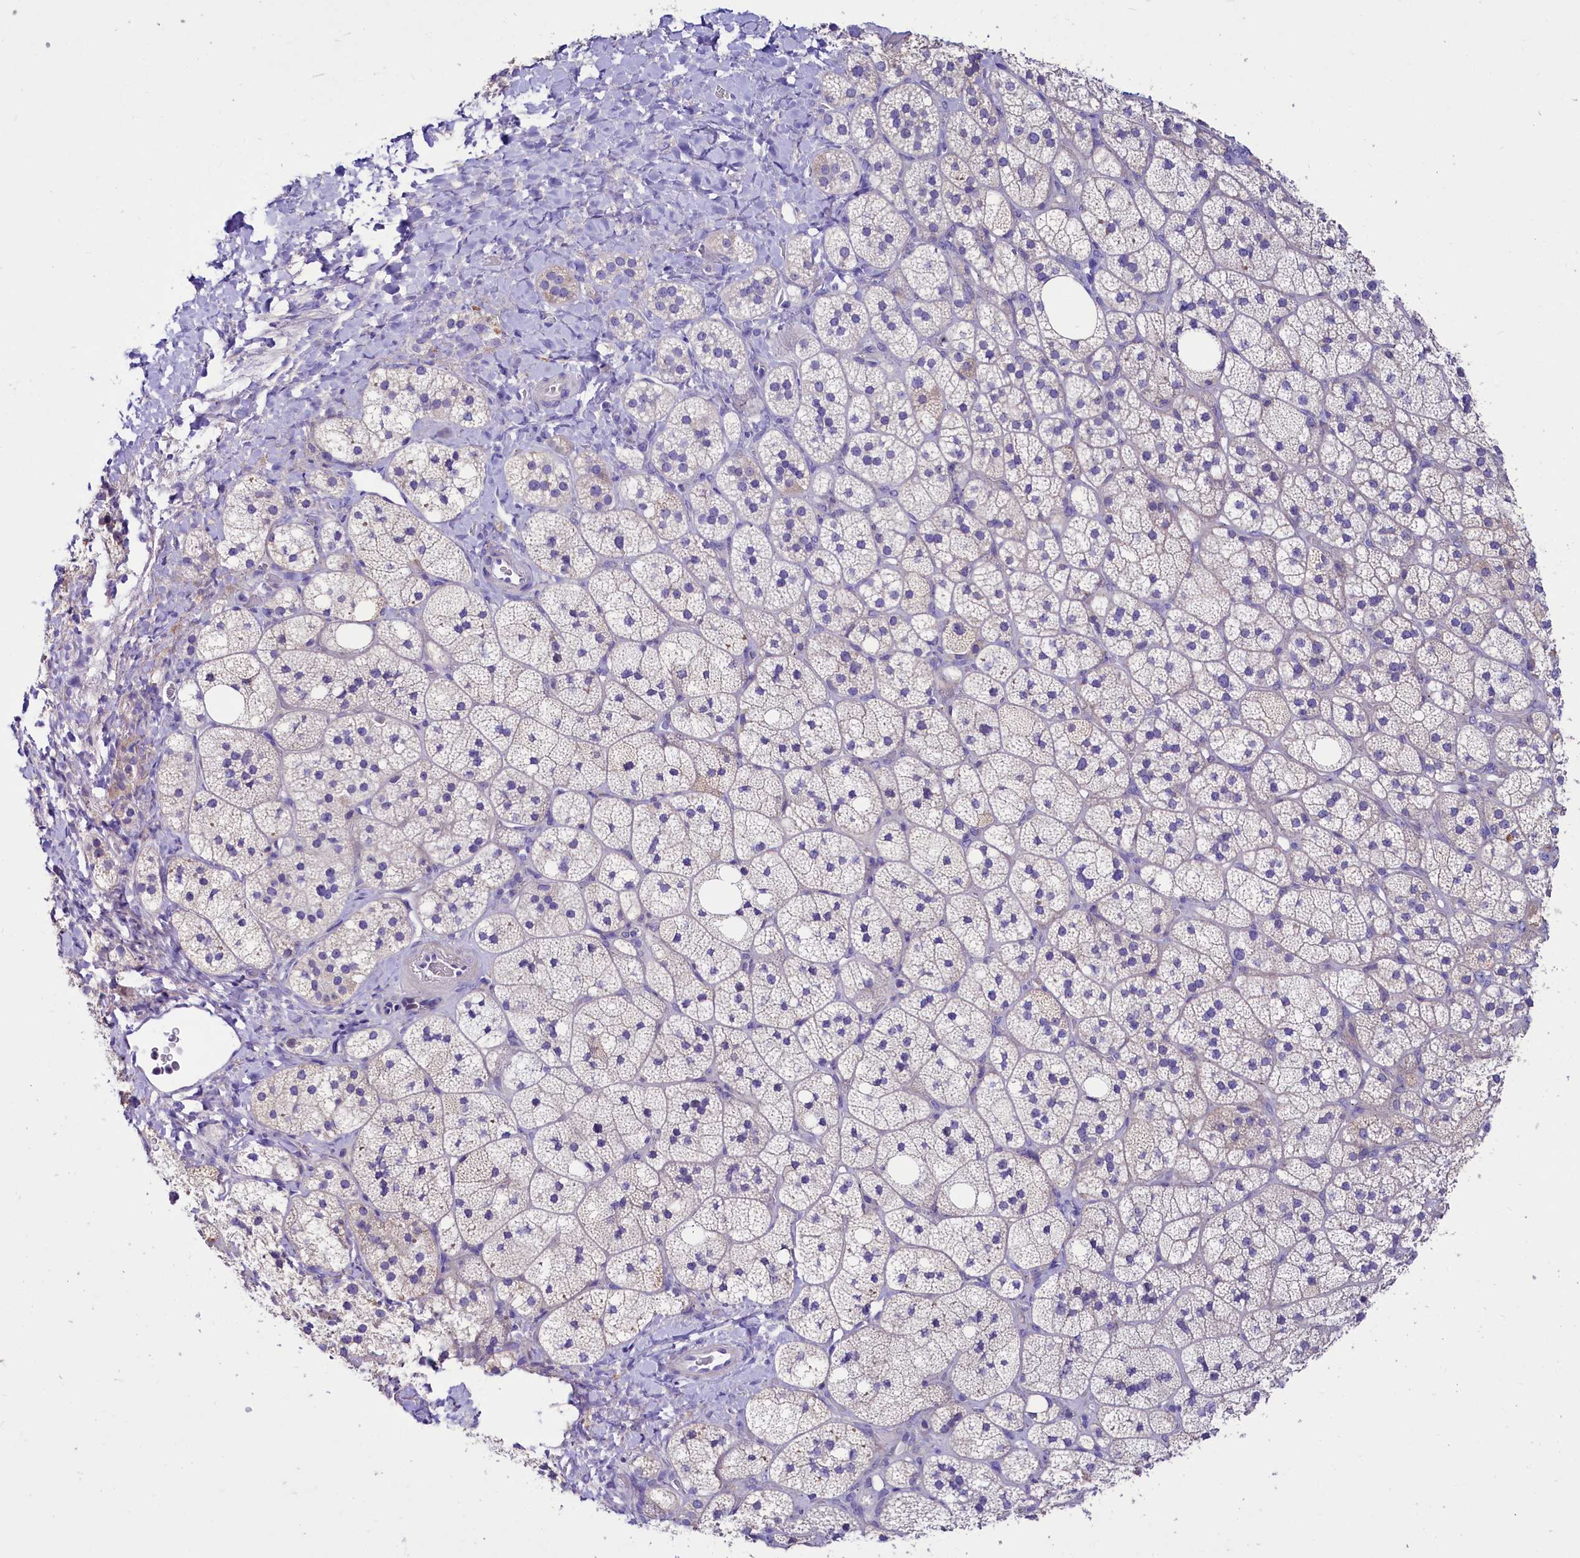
{"staining": {"intensity": "moderate", "quantity": "25%-75%", "location": "cytoplasmic/membranous"}, "tissue": "adrenal gland", "cell_type": "Glandular cells", "image_type": "normal", "snomed": [{"axis": "morphology", "description": "Normal tissue, NOS"}, {"axis": "topography", "description": "Adrenal gland"}], "caption": "Protein staining shows moderate cytoplasmic/membranous staining in about 25%-75% of glandular cells in benign adrenal gland. Nuclei are stained in blue.", "gene": "ABHD5", "patient": {"sex": "male", "age": 61}}